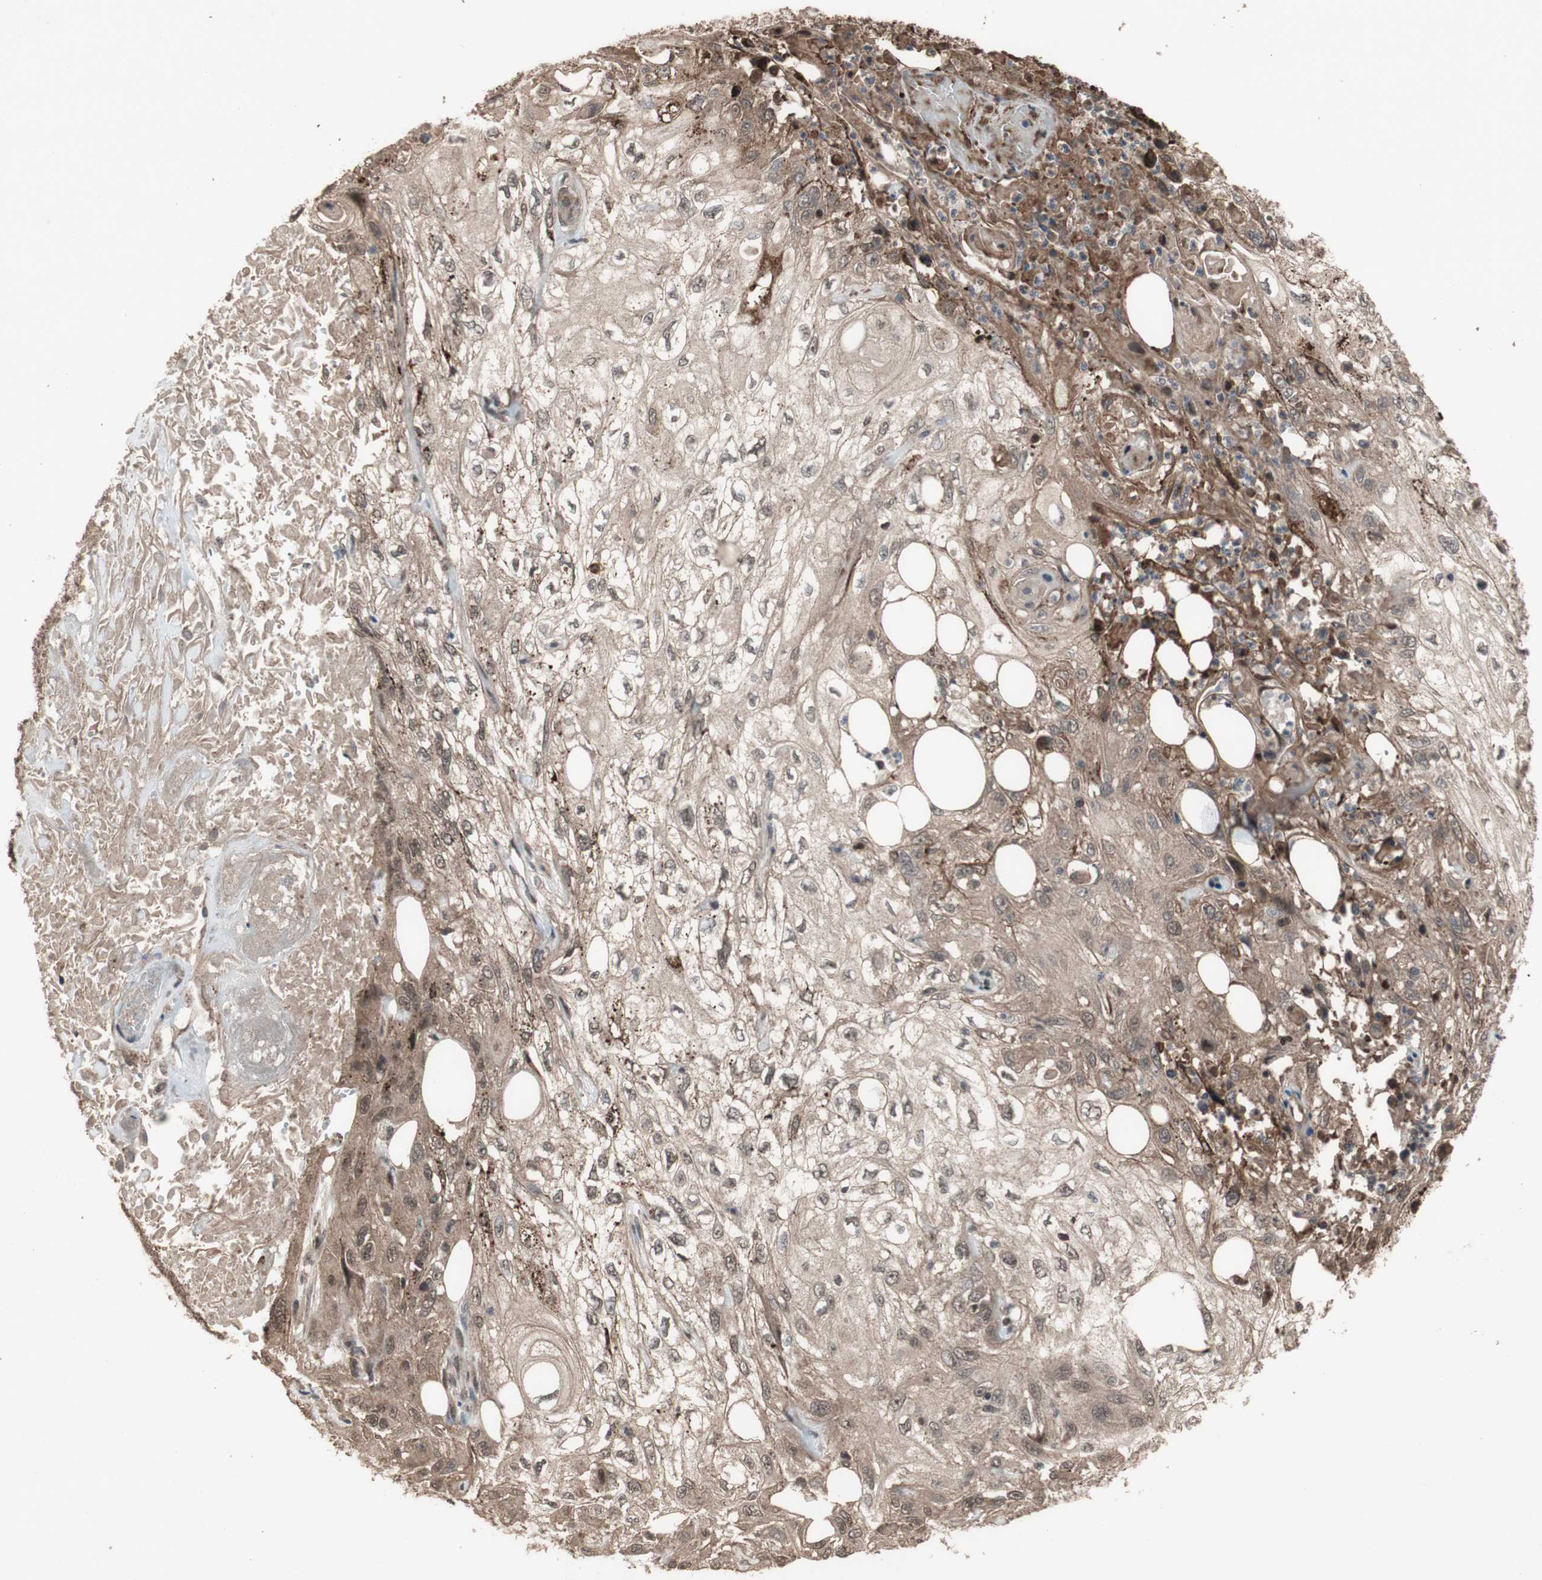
{"staining": {"intensity": "moderate", "quantity": ">75%", "location": "cytoplasmic/membranous"}, "tissue": "skin cancer", "cell_type": "Tumor cells", "image_type": "cancer", "snomed": [{"axis": "morphology", "description": "Squamous cell carcinoma, NOS"}, {"axis": "topography", "description": "Skin"}], "caption": "Tumor cells demonstrate medium levels of moderate cytoplasmic/membranous expression in approximately >75% of cells in human skin cancer. (brown staining indicates protein expression, while blue staining denotes nuclei).", "gene": "KANSL1", "patient": {"sex": "male", "age": 75}}